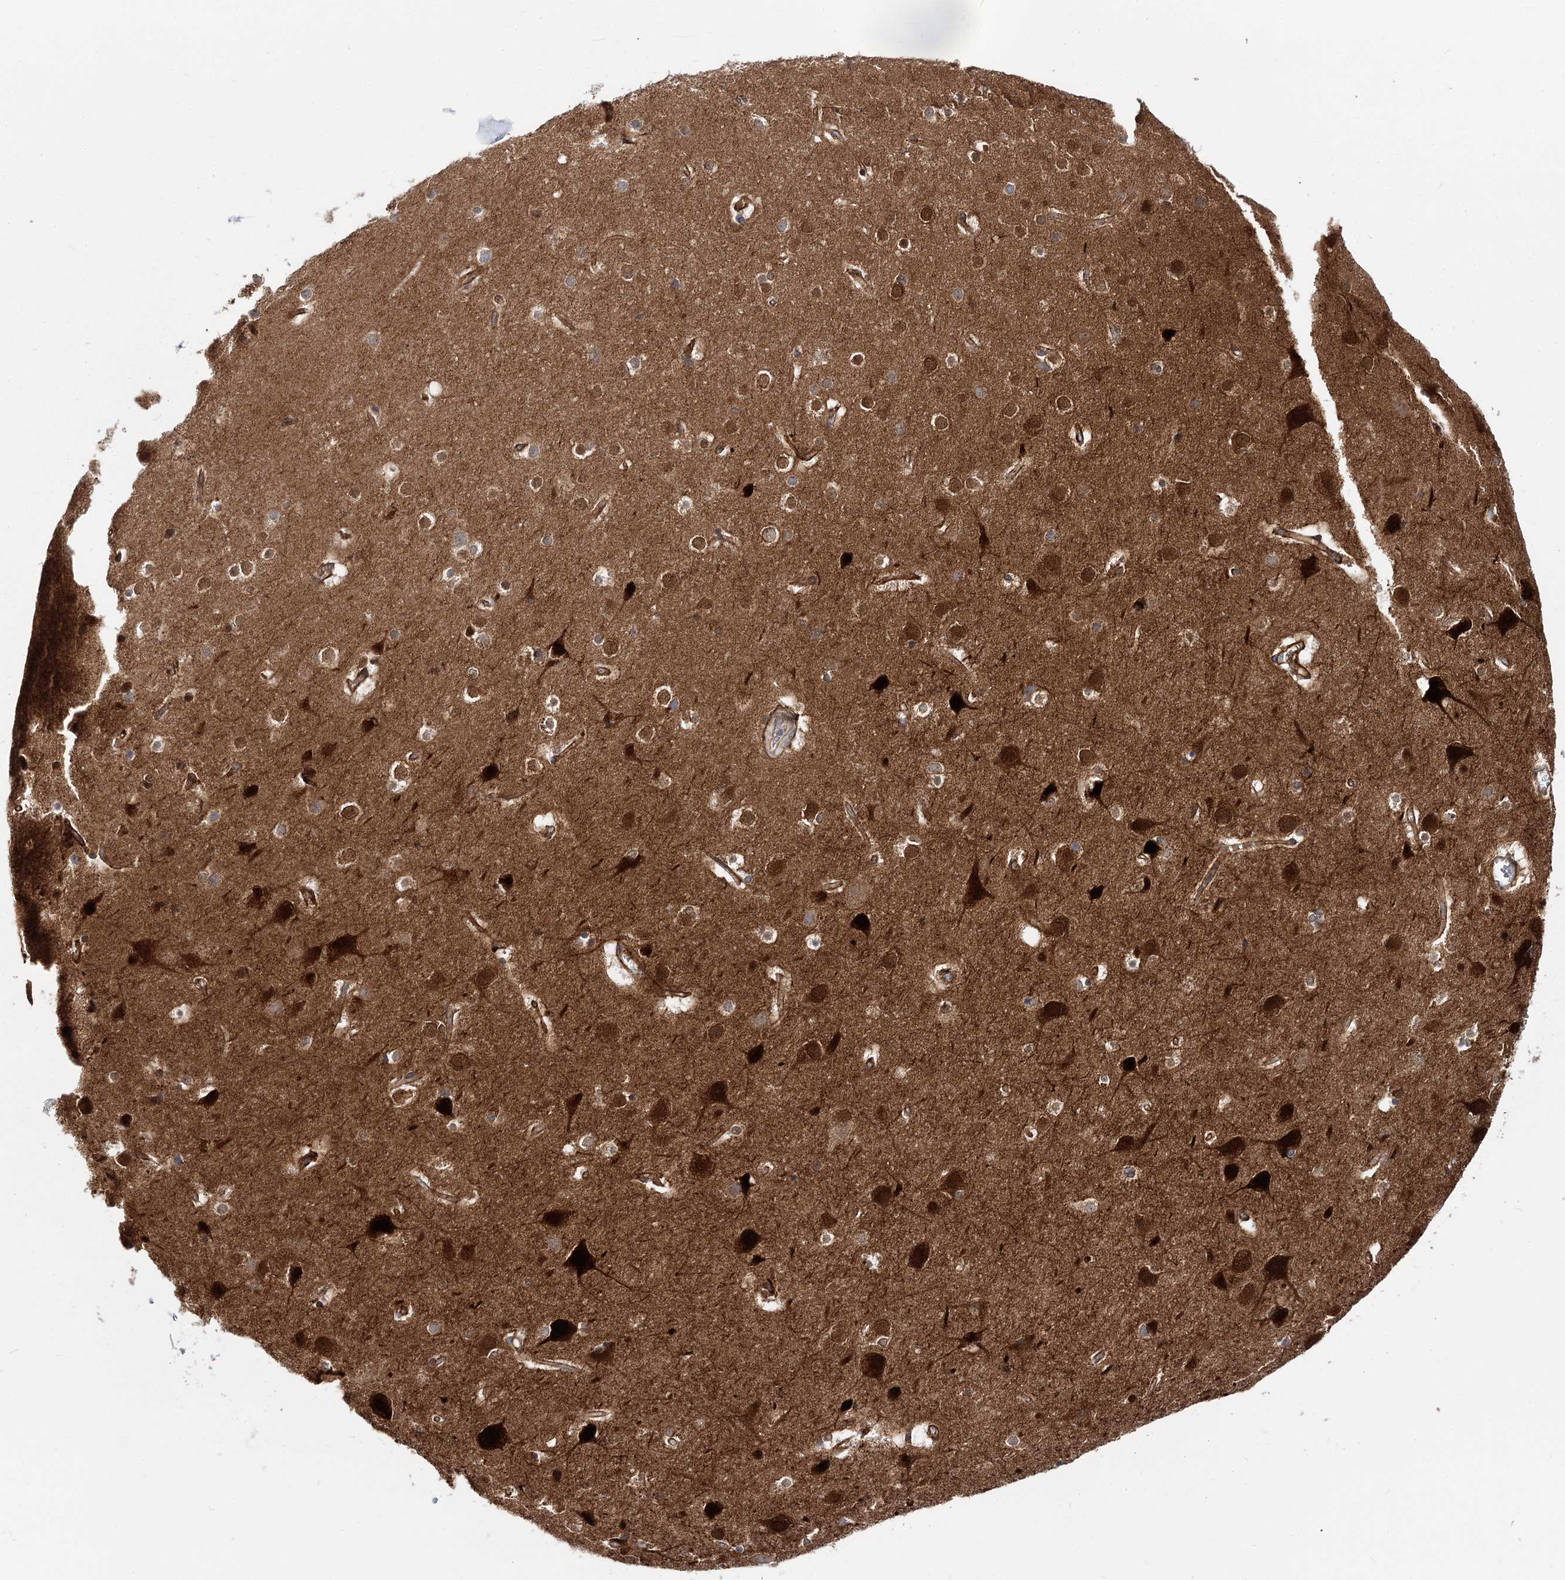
{"staining": {"intensity": "moderate", "quantity": ">75%", "location": "cytoplasmic/membranous"}, "tissue": "cerebral cortex", "cell_type": "Endothelial cells", "image_type": "normal", "snomed": [{"axis": "morphology", "description": "Normal tissue, NOS"}, {"axis": "topography", "description": "Cerebral cortex"}], "caption": "Immunohistochemical staining of normal cerebral cortex reveals moderate cytoplasmic/membranous protein staining in about >75% of endothelial cells. Using DAB (3,3'-diaminobenzidine) (brown) and hematoxylin (blue) stains, captured at high magnification using brightfield microscopy.", "gene": "C11orf52", "patient": {"sex": "male", "age": 54}}